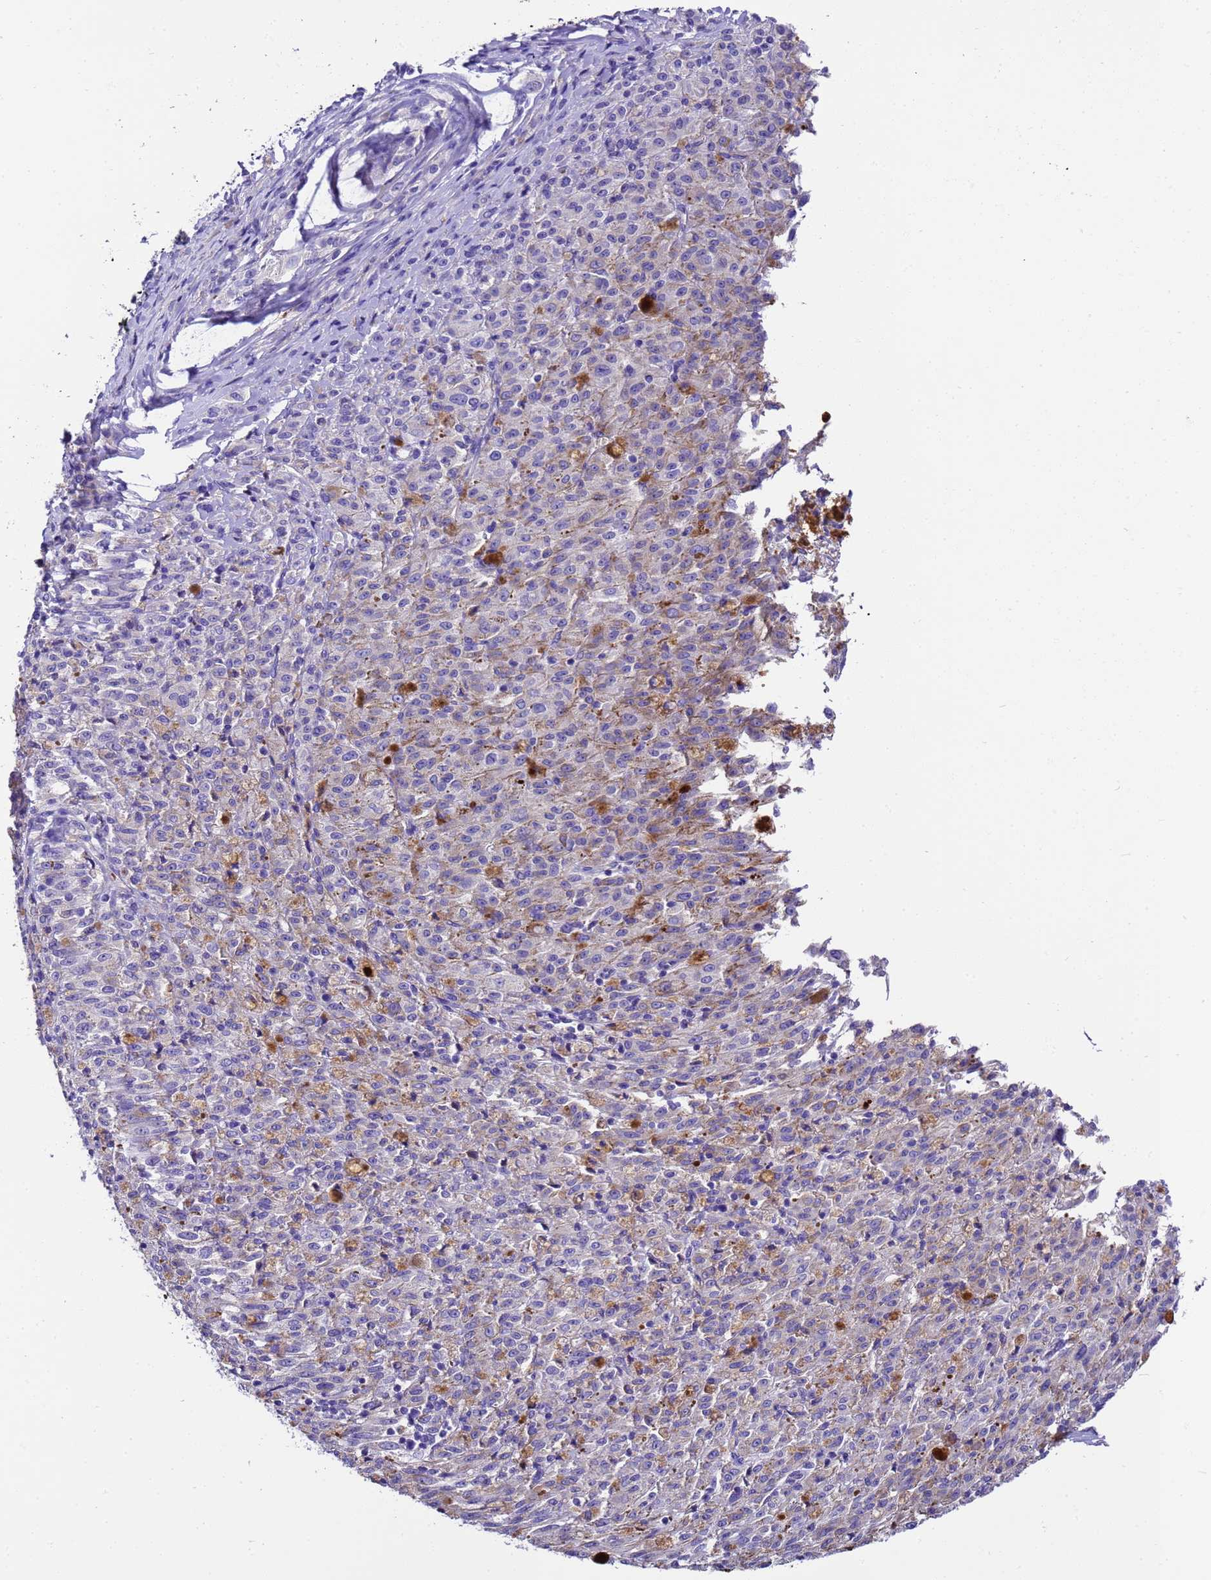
{"staining": {"intensity": "negative", "quantity": "none", "location": "none"}, "tissue": "melanoma", "cell_type": "Tumor cells", "image_type": "cancer", "snomed": [{"axis": "morphology", "description": "Malignant melanoma, NOS"}, {"axis": "topography", "description": "Skin"}], "caption": "Immunohistochemical staining of melanoma demonstrates no significant positivity in tumor cells. The staining is performed using DAB brown chromogen with nuclei counter-stained in using hematoxylin.", "gene": "UGT2A1", "patient": {"sex": "female", "age": 52}}